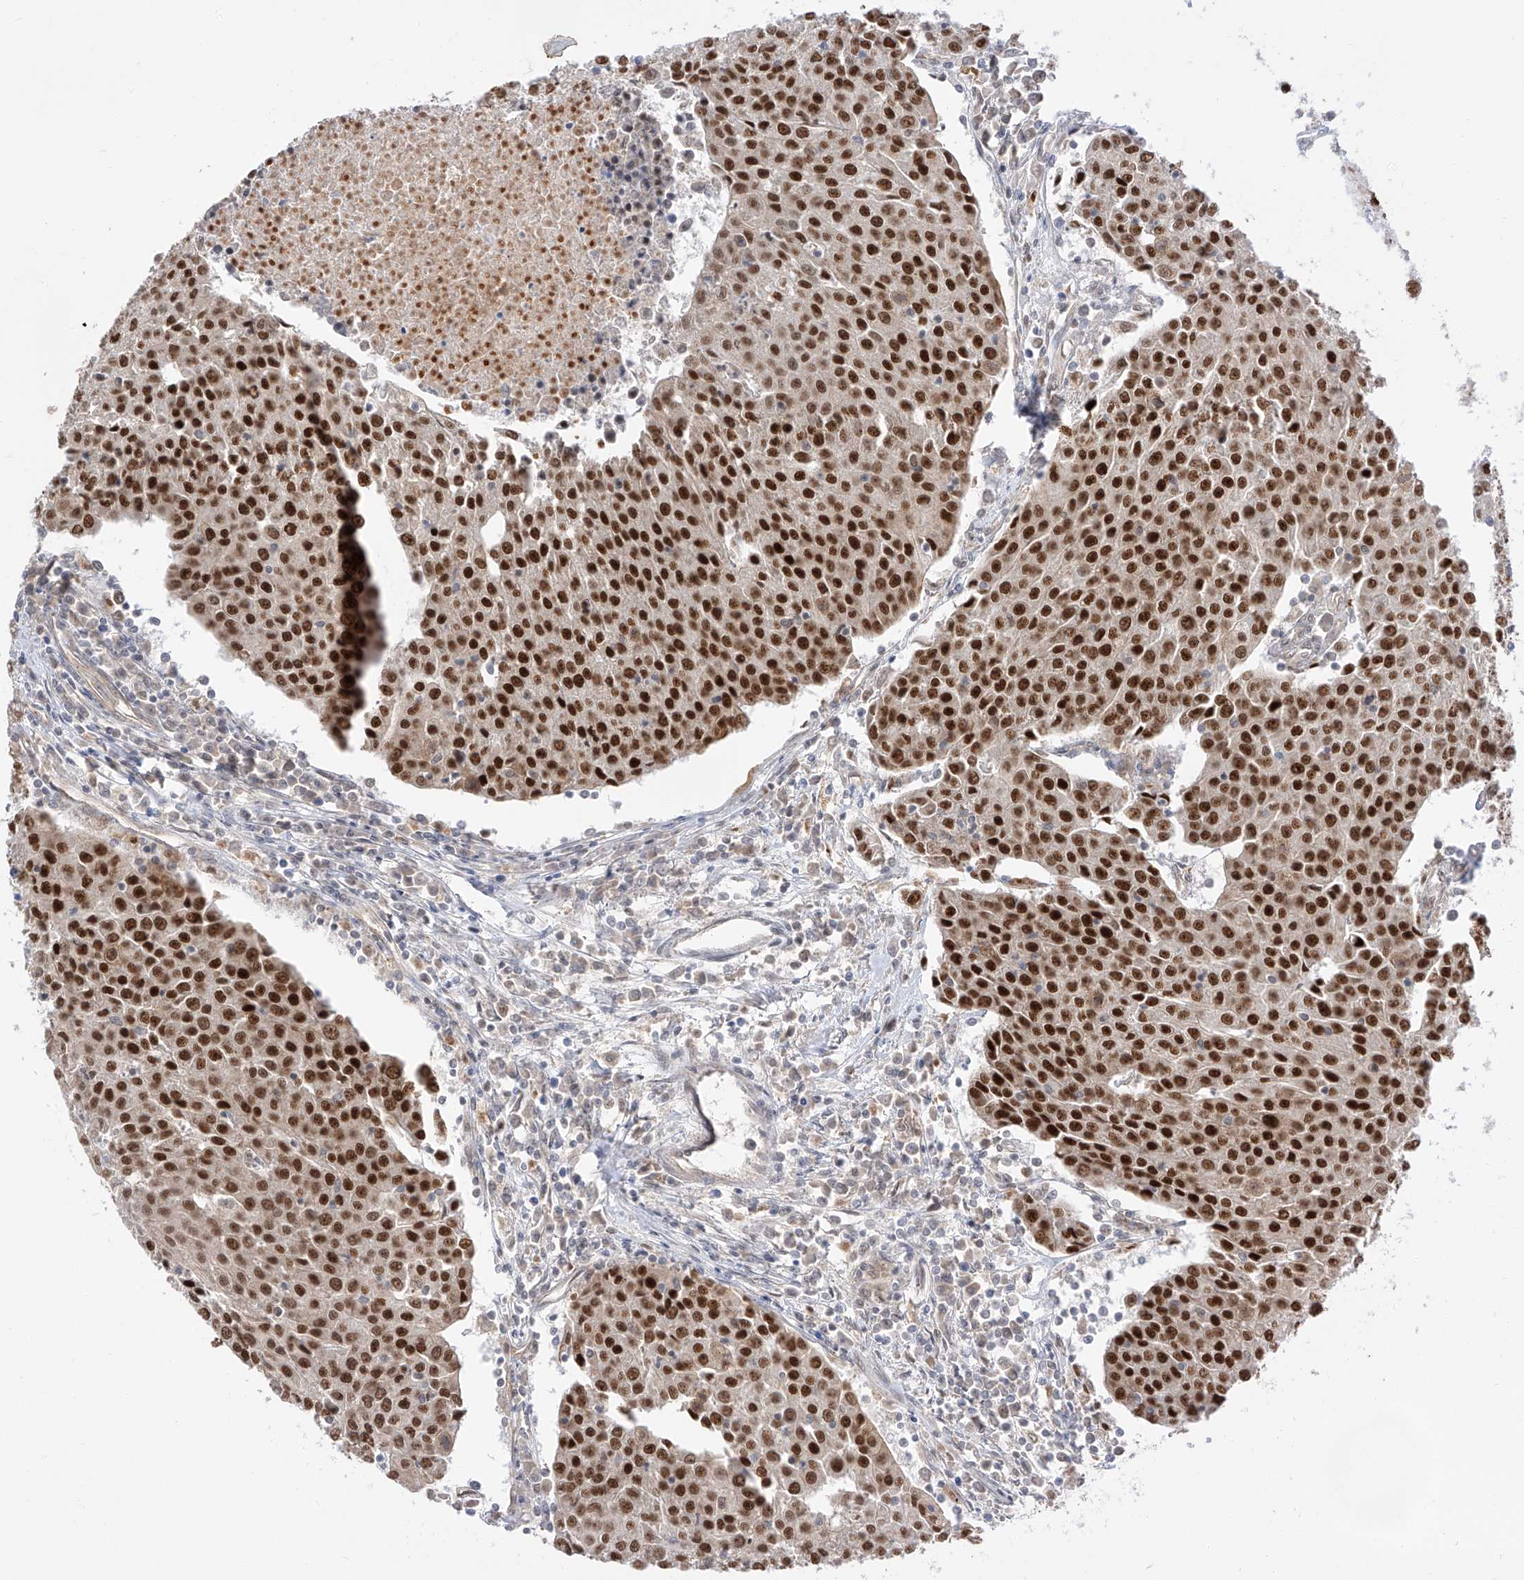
{"staining": {"intensity": "strong", "quantity": ">75%", "location": "nuclear"}, "tissue": "urothelial cancer", "cell_type": "Tumor cells", "image_type": "cancer", "snomed": [{"axis": "morphology", "description": "Urothelial carcinoma, High grade"}, {"axis": "topography", "description": "Urinary bladder"}], "caption": "High-power microscopy captured an IHC micrograph of high-grade urothelial carcinoma, revealing strong nuclear positivity in about >75% of tumor cells.", "gene": "POGK", "patient": {"sex": "female", "age": 85}}